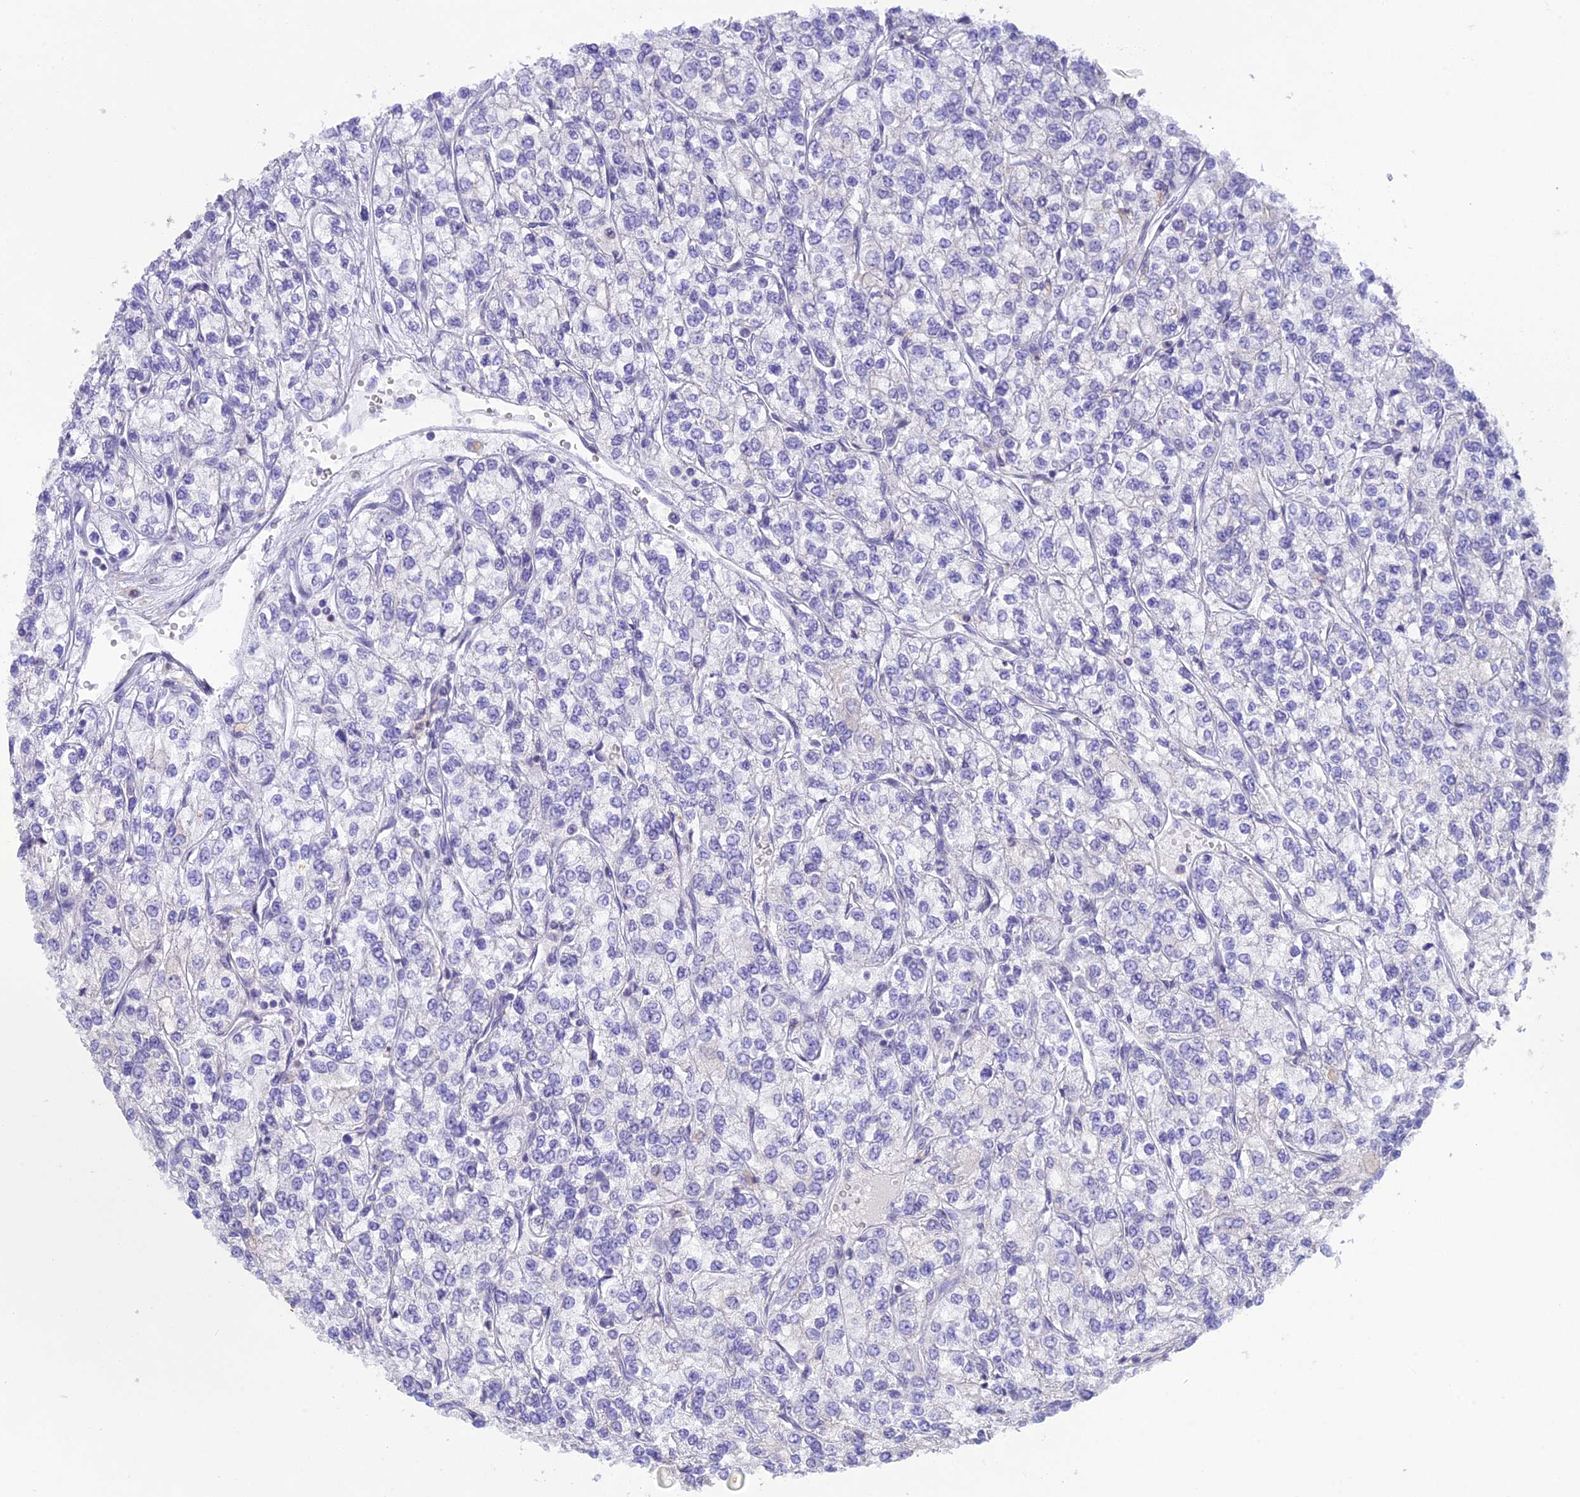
{"staining": {"intensity": "negative", "quantity": "none", "location": "none"}, "tissue": "renal cancer", "cell_type": "Tumor cells", "image_type": "cancer", "snomed": [{"axis": "morphology", "description": "Adenocarcinoma, NOS"}, {"axis": "topography", "description": "Kidney"}], "caption": "IHC micrograph of human renal cancer (adenocarcinoma) stained for a protein (brown), which shows no staining in tumor cells.", "gene": "BMT2", "patient": {"sex": "male", "age": 80}}